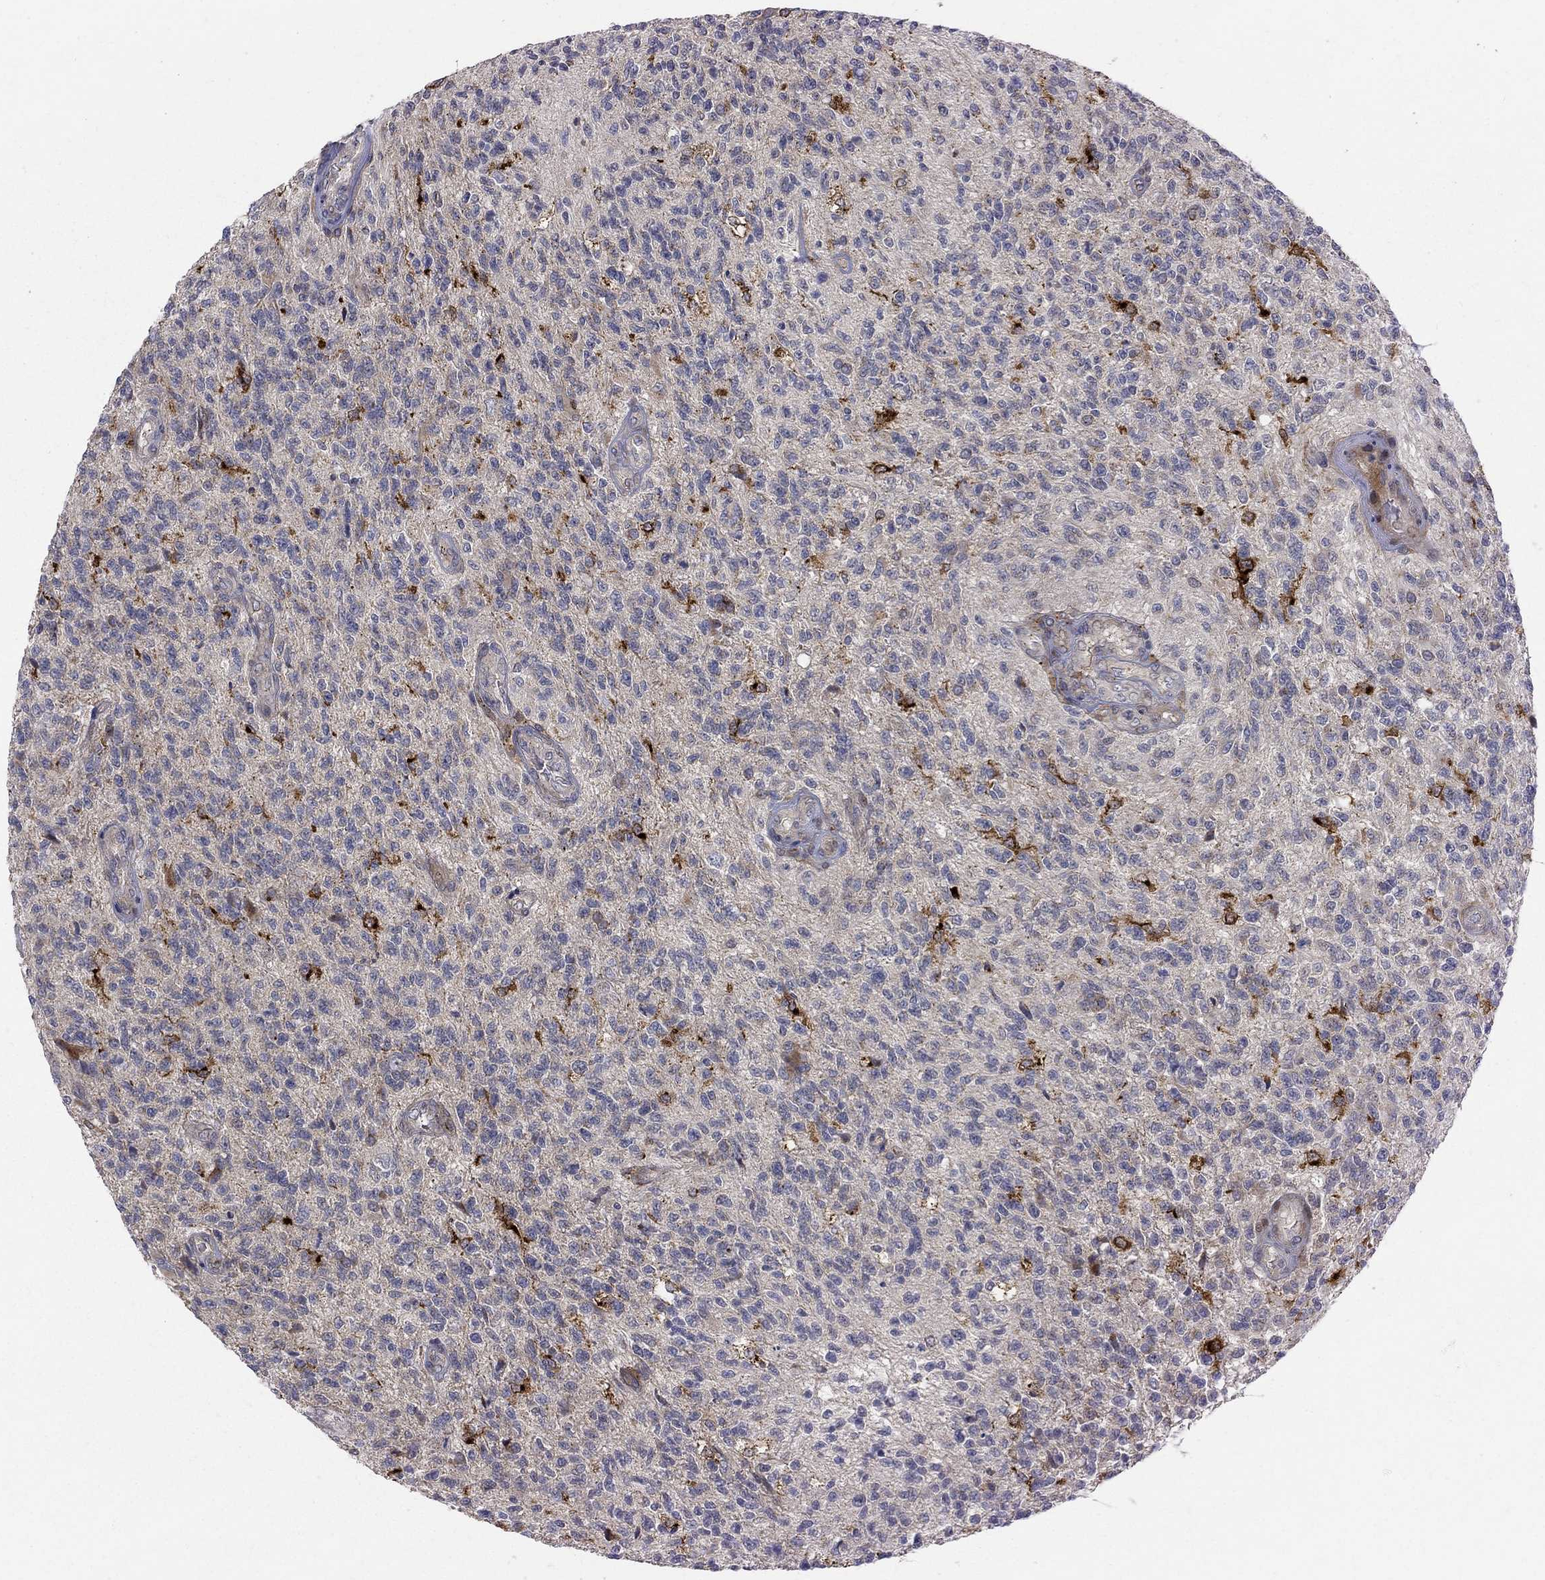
{"staining": {"intensity": "strong", "quantity": "<25%", "location": "cytoplasmic/membranous"}, "tissue": "glioma", "cell_type": "Tumor cells", "image_type": "cancer", "snomed": [{"axis": "morphology", "description": "Glioma, malignant, High grade"}, {"axis": "topography", "description": "Brain"}], "caption": "Immunohistochemical staining of human glioma reveals medium levels of strong cytoplasmic/membranous positivity in about <25% of tumor cells. Immunohistochemistry (ihc) stains the protein in brown and the nuclei are stained blue.", "gene": "WDR19", "patient": {"sex": "male", "age": 56}}